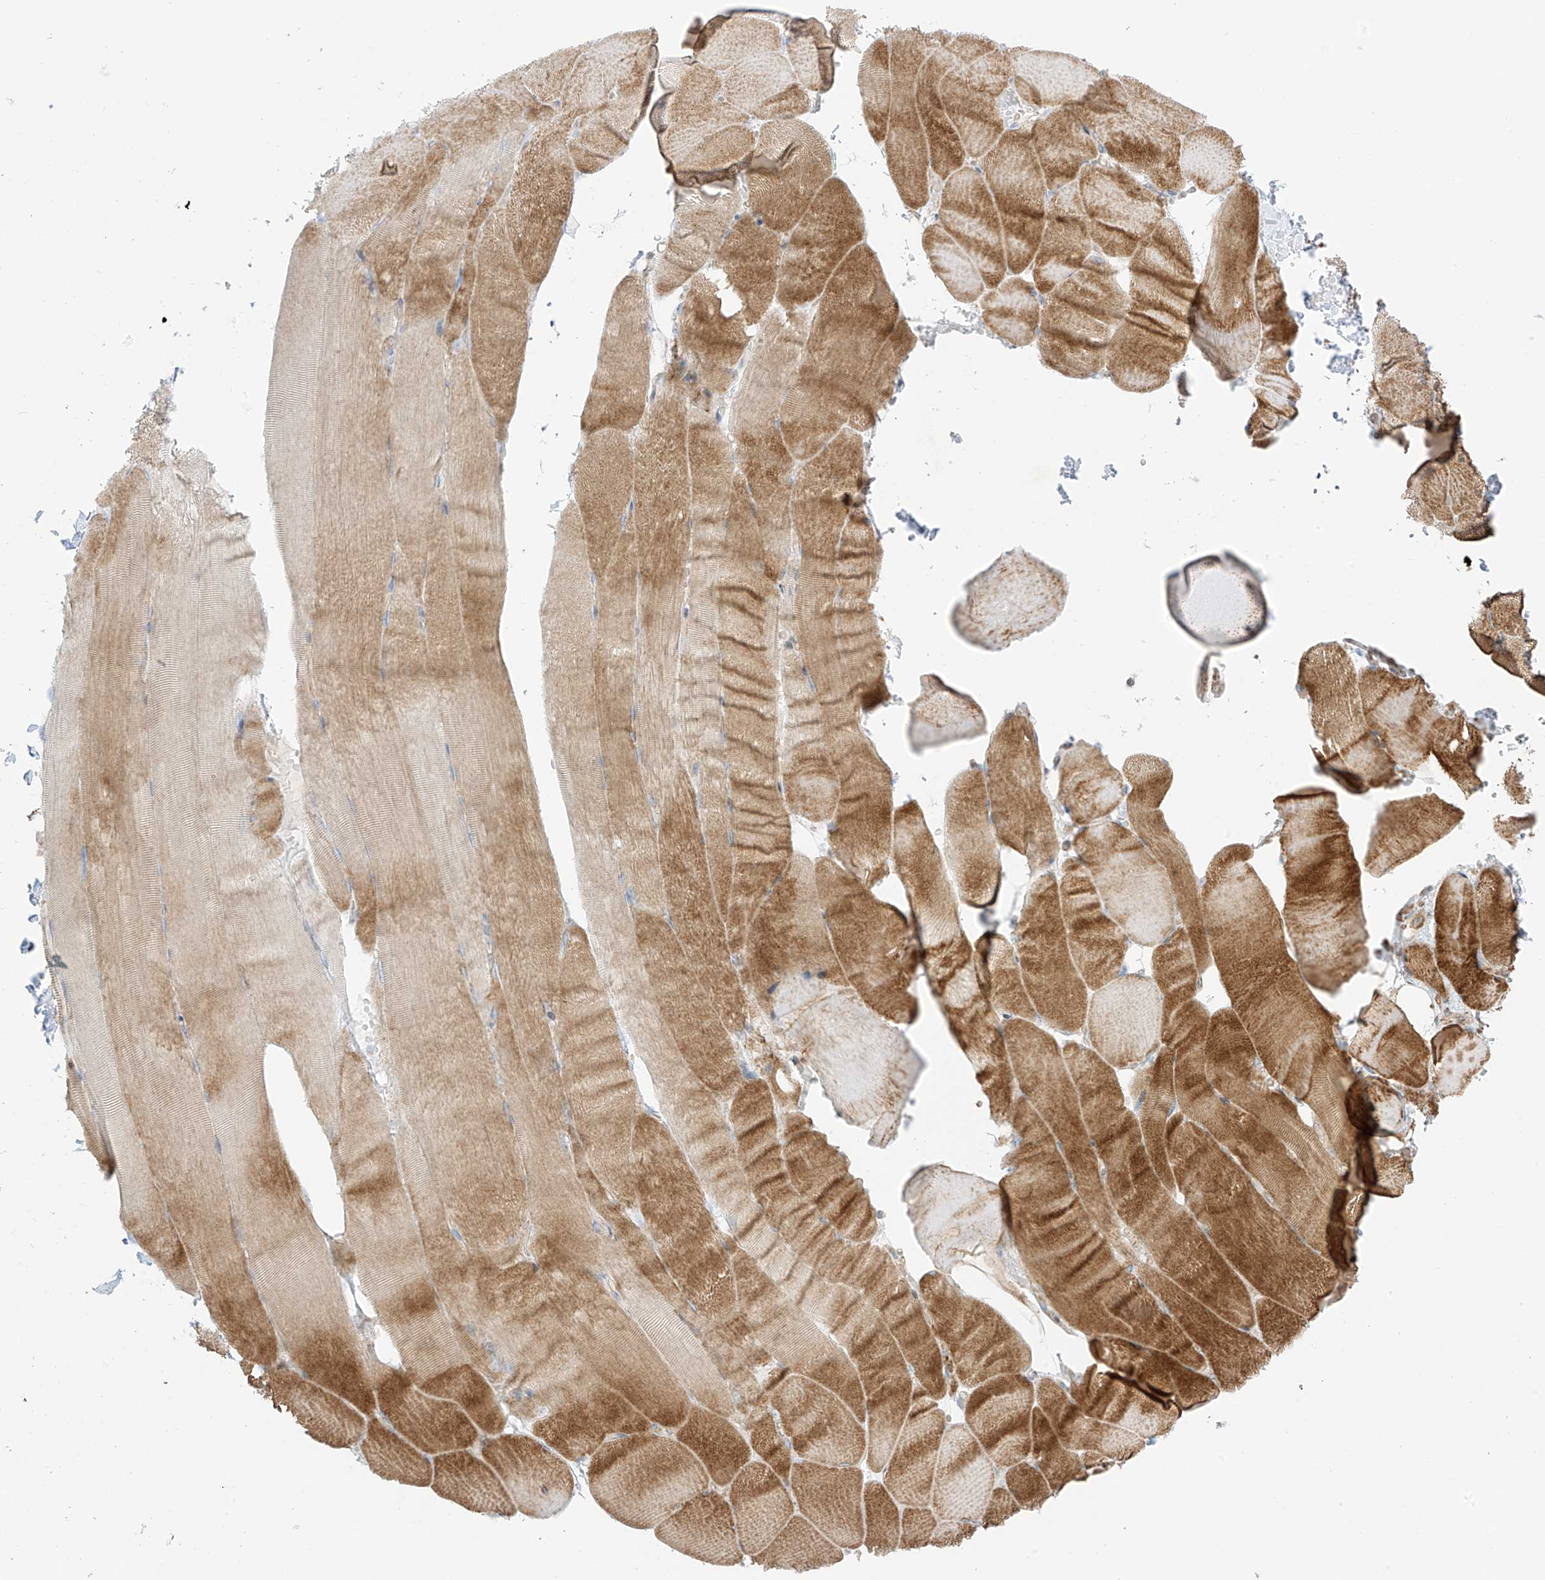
{"staining": {"intensity": "moderate", "quantity": ">75%", "location": "cytoplasmic/membranous"}, "tissue": "skeletal muscle", "cell_type": "Myocytes", "image_type": "normal", "snomed": [{"axis": "morphology", "description": "Normal tissue, NOS"}, {"axis": "topography", "description": "Skeletal muscle"}, {"axis": "topography", "description": "Parathyroid gland"}], "caption": "This micrograph shows immunohistochemistry staining of normal skeletal muscle, with medium moderate cytoplasmic/membranous staining in about >75% of myocytes.", "gene": "XKR3", "patient": {"sex": "female", "age": 37}}